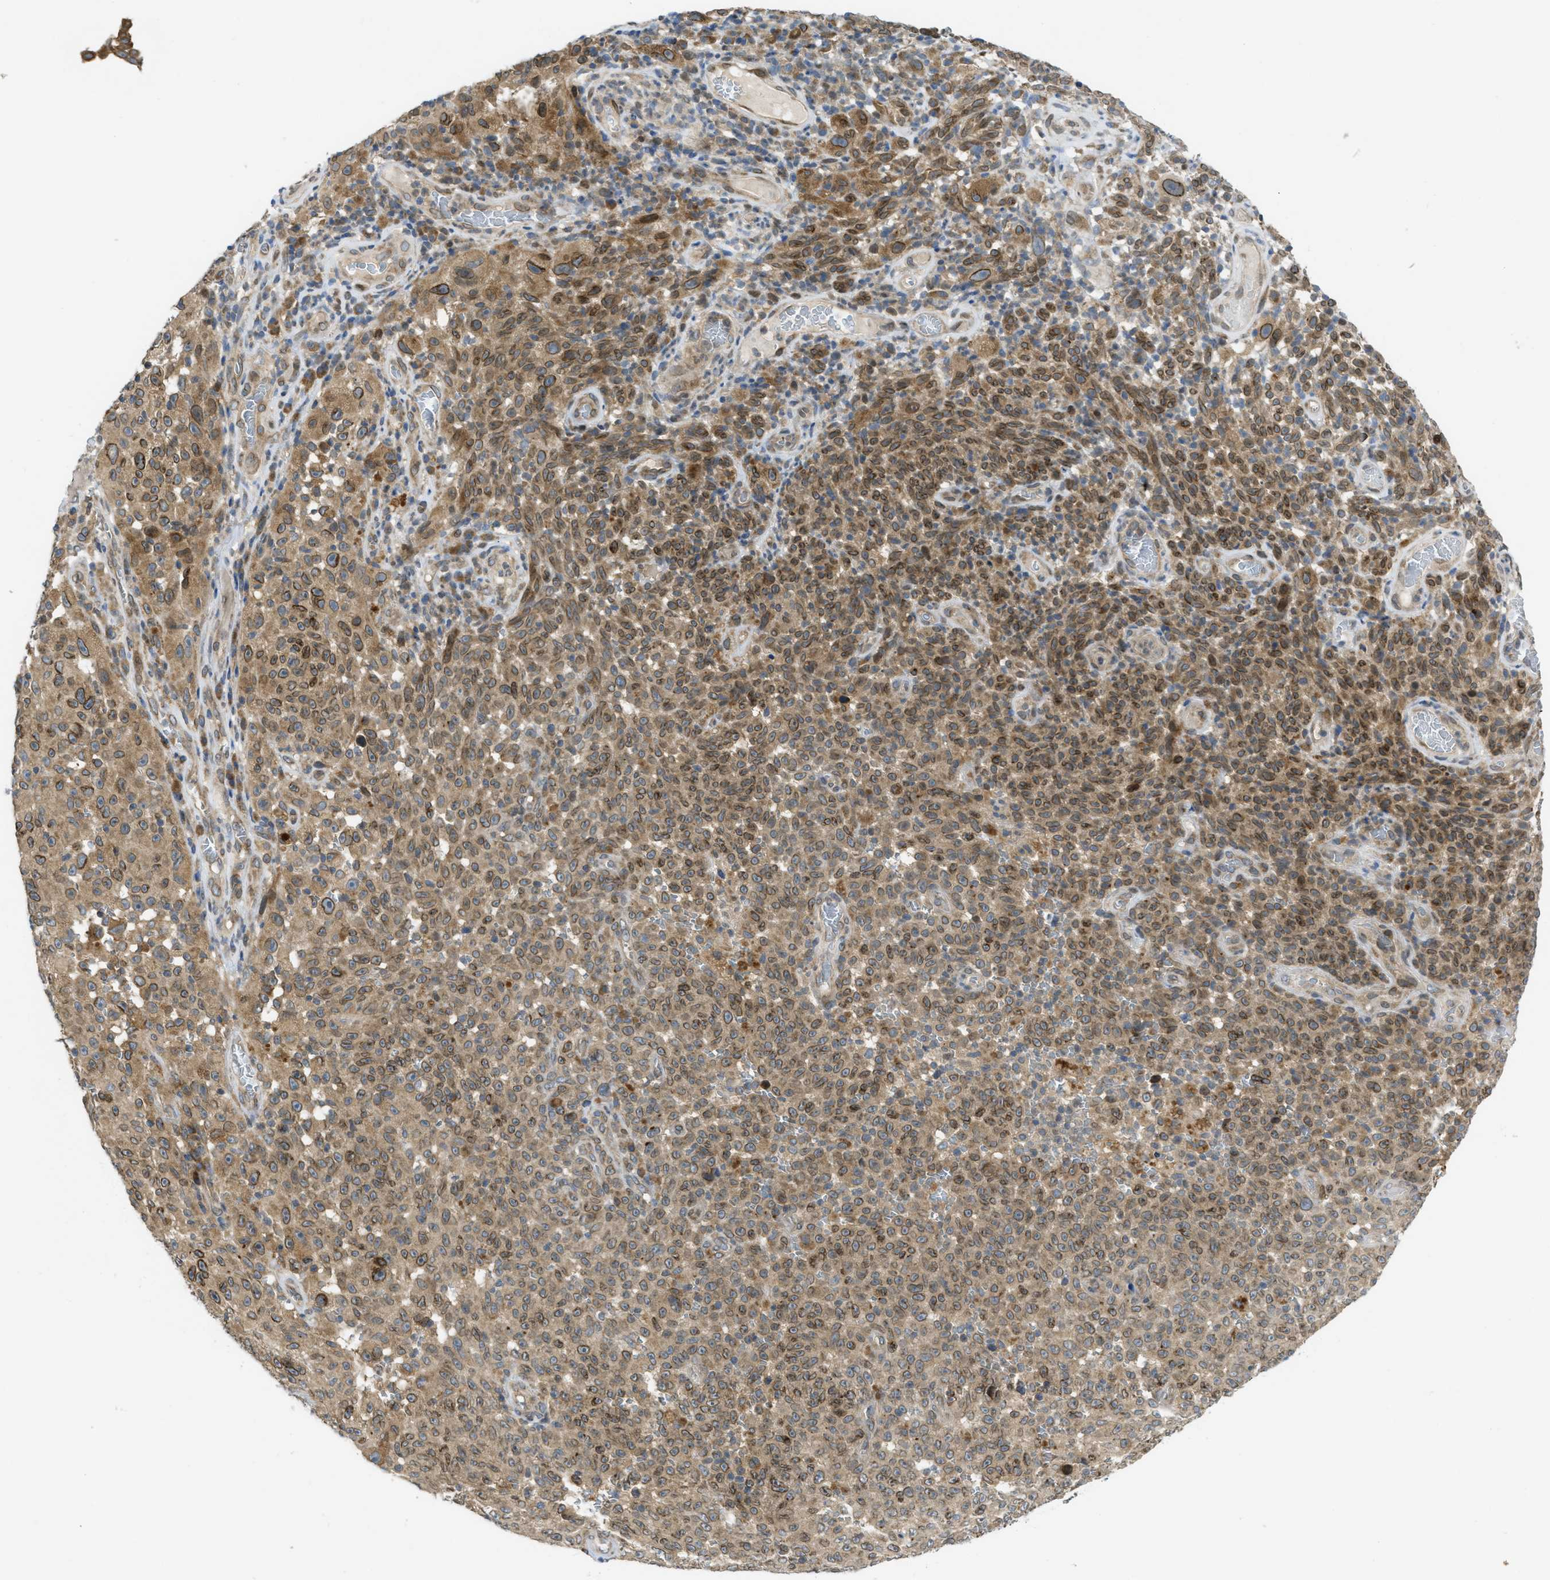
{"staining": {"intensity": "moderate", "quantity": ">75%", "location": "cytoplasmic/membranous"}, "tissue": "melanoma", "cell_type": "Tumor cells", "image_type": "cancer", "snomed": [{"axis": "morphology", "description": "Malignant melanoma, NOS"}, {"axis": "topography", "description": "Skin"}], "caption": "Malignant melanoma was stained to show a protein in brown. There is medium levels of moderate cytoplasmic/membranous expression in approximately >75% of tumor cells. The staining was performed using DAB, with brown indicating positive protein expression. Nuclei are stained blue with hematoxylin.", "gene": "EIF2AK3", "patient": {"sex": "female", "age": 82}}